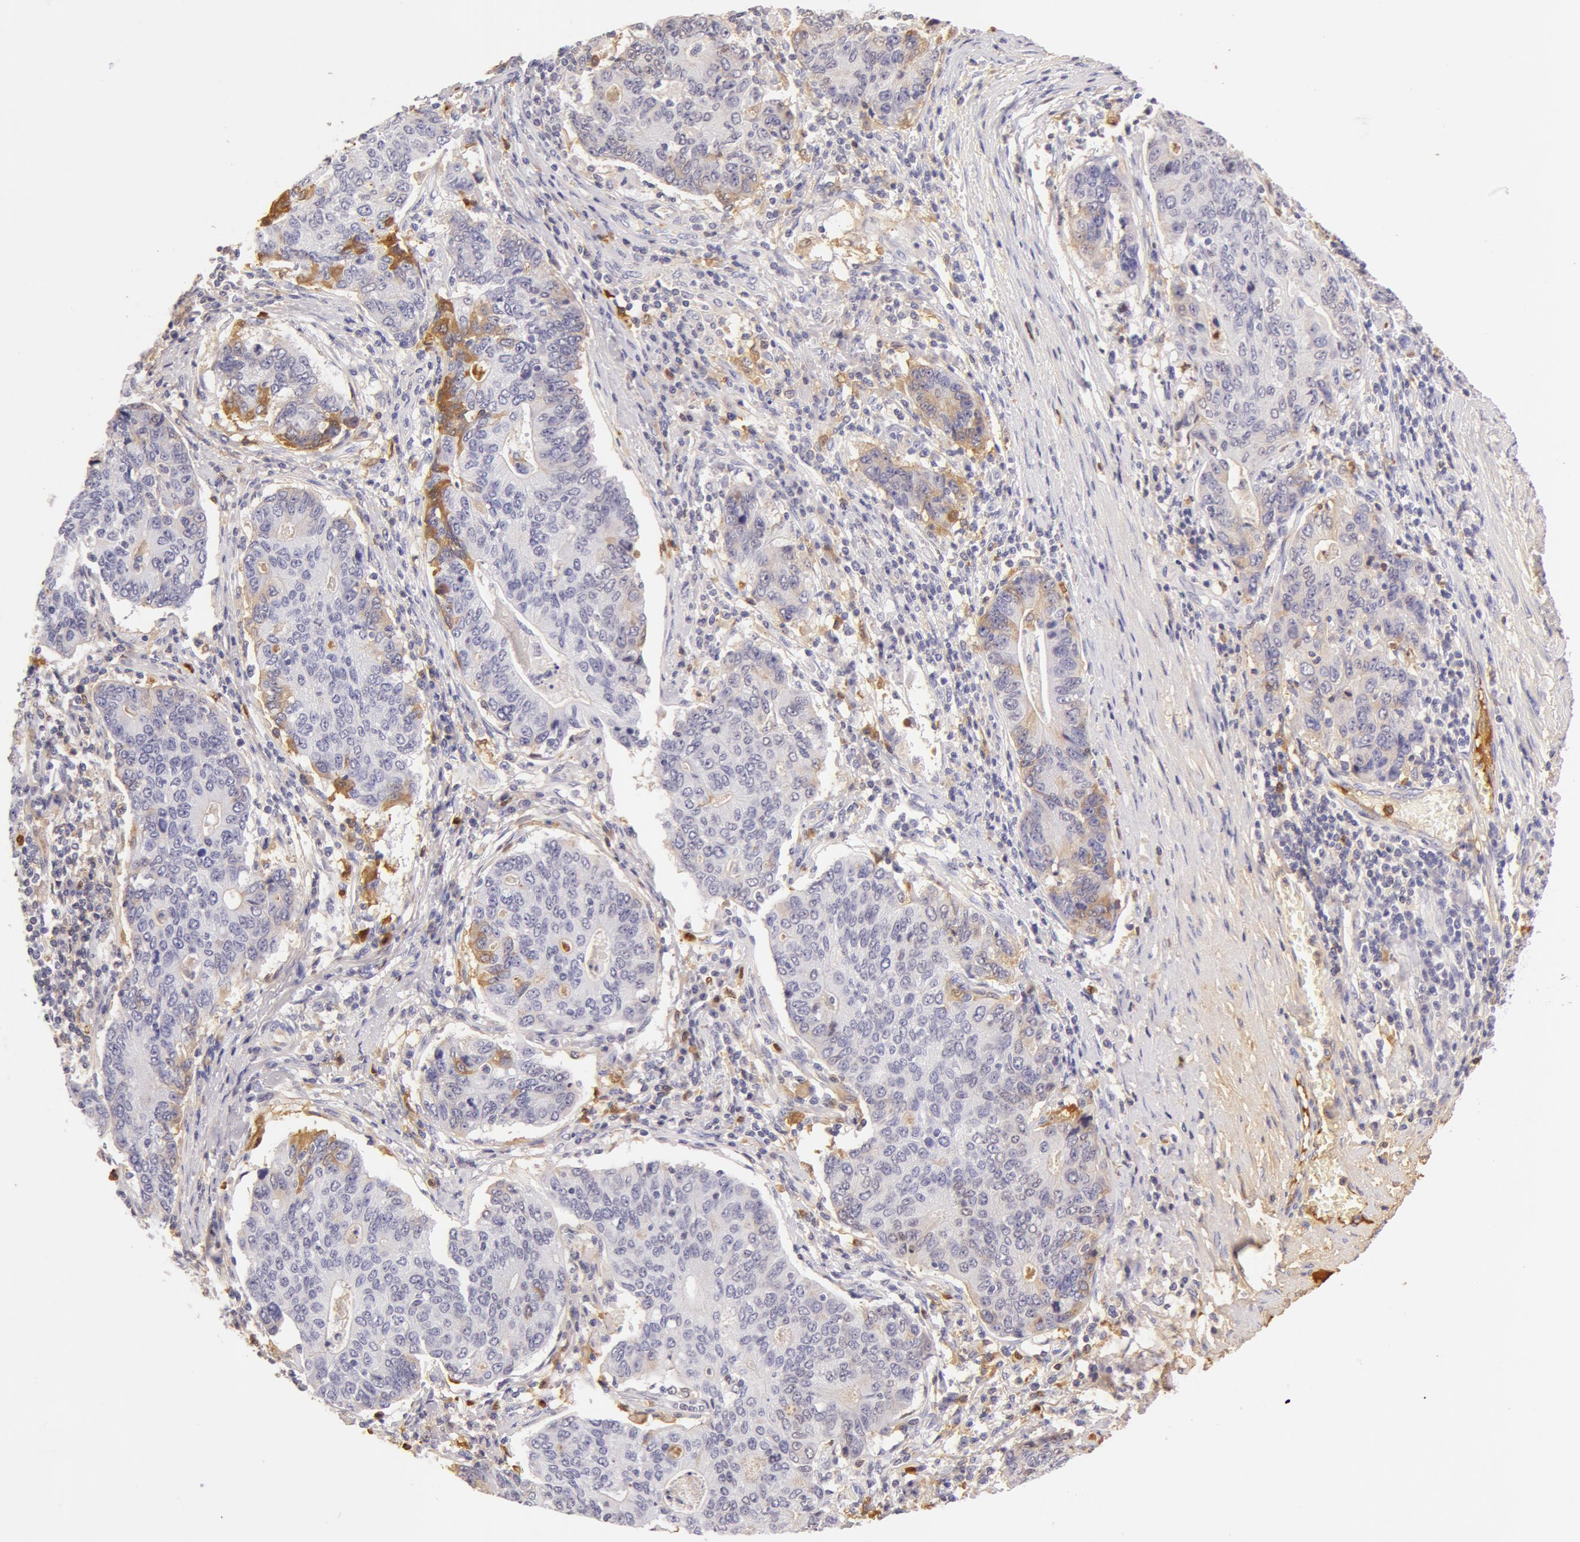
{"staining": {"intensity": "negative", "quantity": "none", "location": "none"}, "tissue": "stomach cancer", "cell_type": "Tumor cells", "image_type": "cancer", "snomed": [{"axis": "morphology", "description": "Adenocarcinoma, NOS"}, {"axis": "topography", "description": "Esophagus"}, {"axis": "topography", "description": "Stomach"}], "caption": "This is an immunohistochemistry image of human stomach cancer. There is no expression in tumor cells.", "gene": "AHSG", "patient": {"sex": "male", "age": 74}}